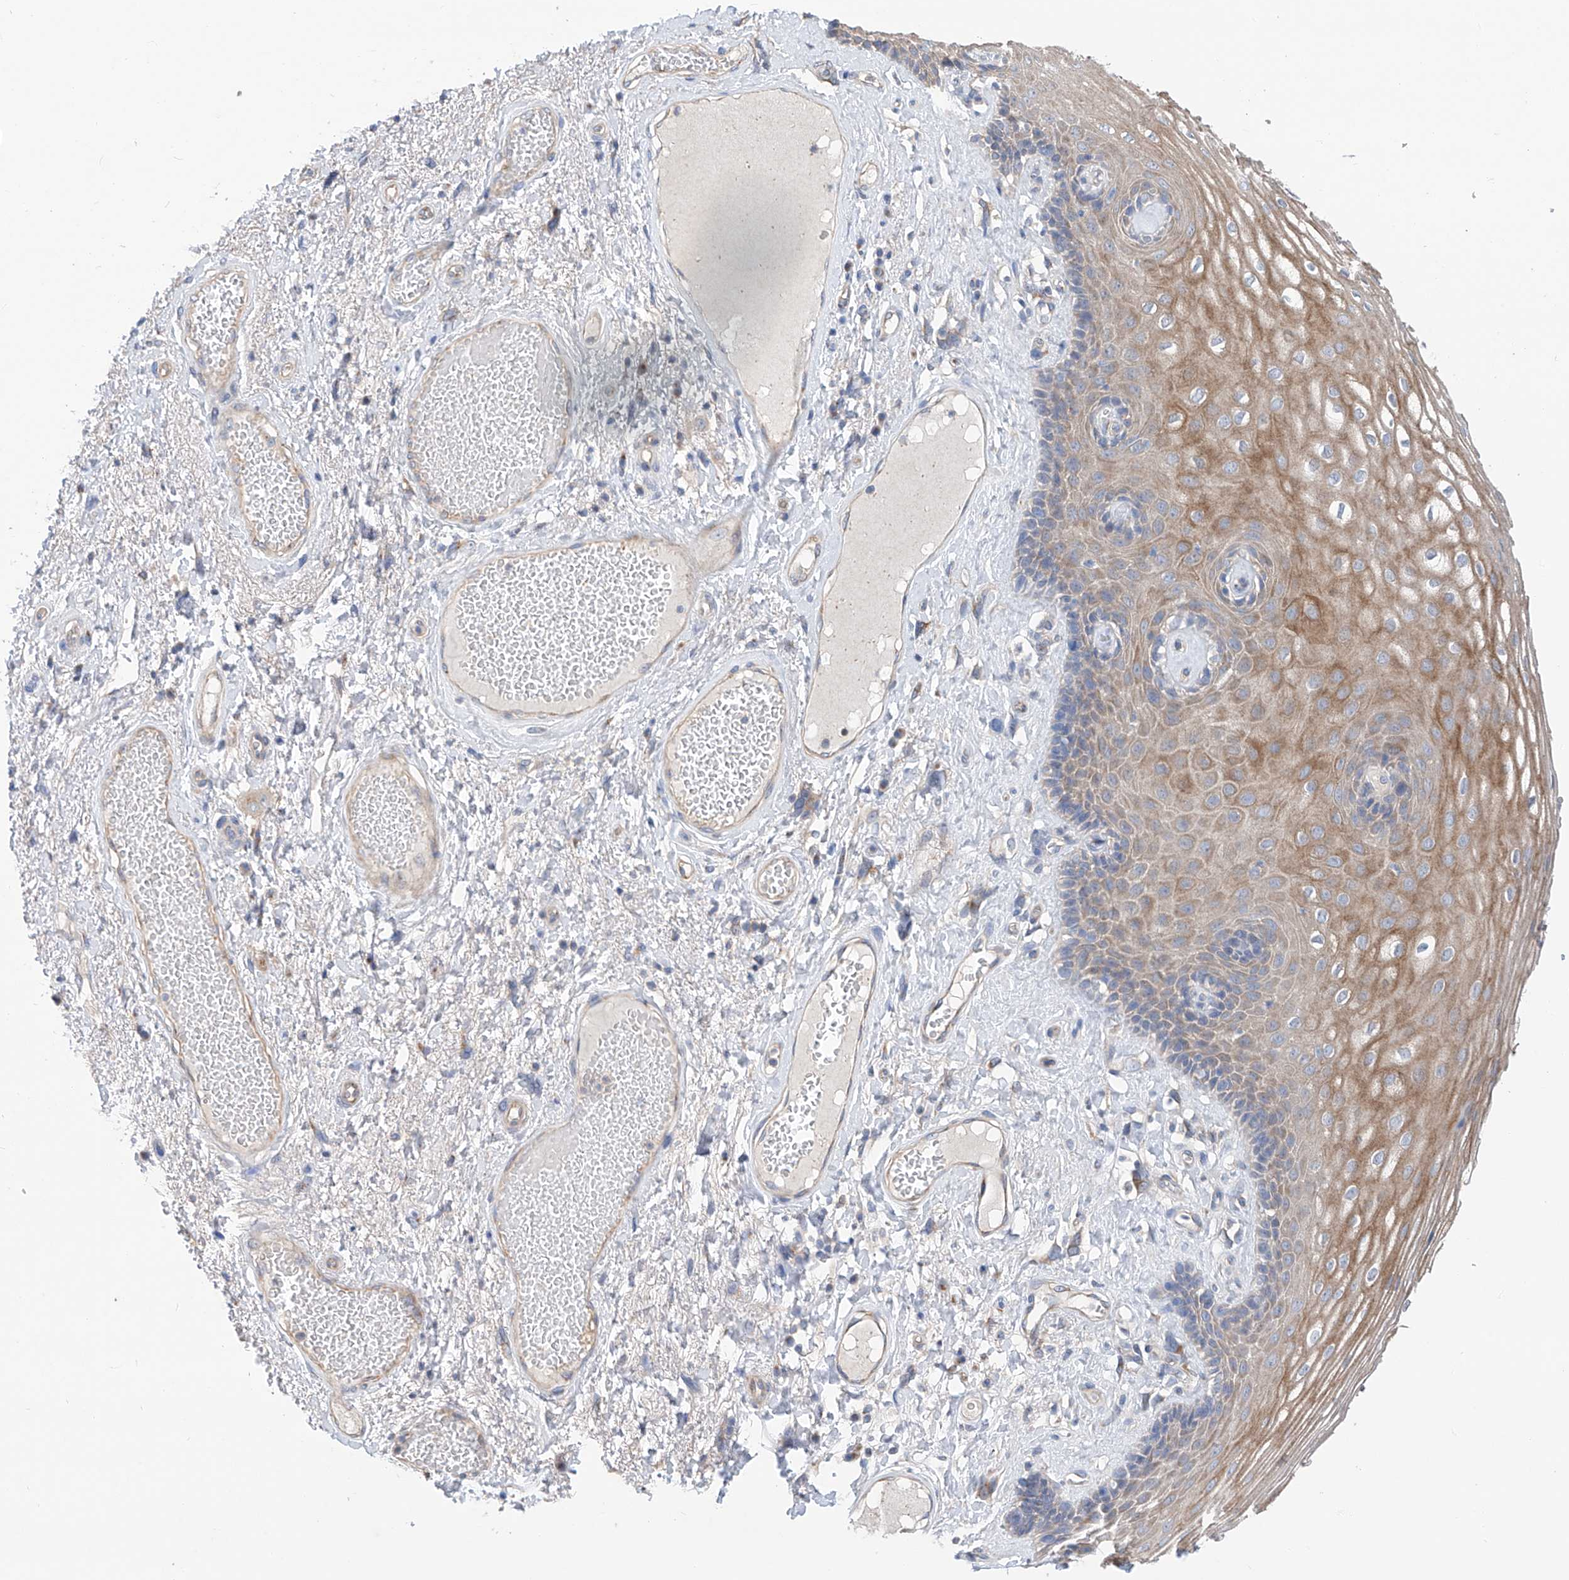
{"staining": {"intensity": "moderate", "quantity": "25%-75%", "location": "cytoplasmic/membranous"}, "tissue": "skin", "cell_type": "Epidermal cells", "image_type": "normal", "snomed": [{"axis": "morphology", "description": "Normal tissue, NOS"}, {"axis": "topography", "description": "Anal"}], "caption": "Immunohistochemical staining of benign skin reveals moderate cytoplasmic/membranous protein positivity in approximately 25%-75% of epidermal cells.", "gene": "SLC22A7", "patient": {"sex": "male", "age": 69}}